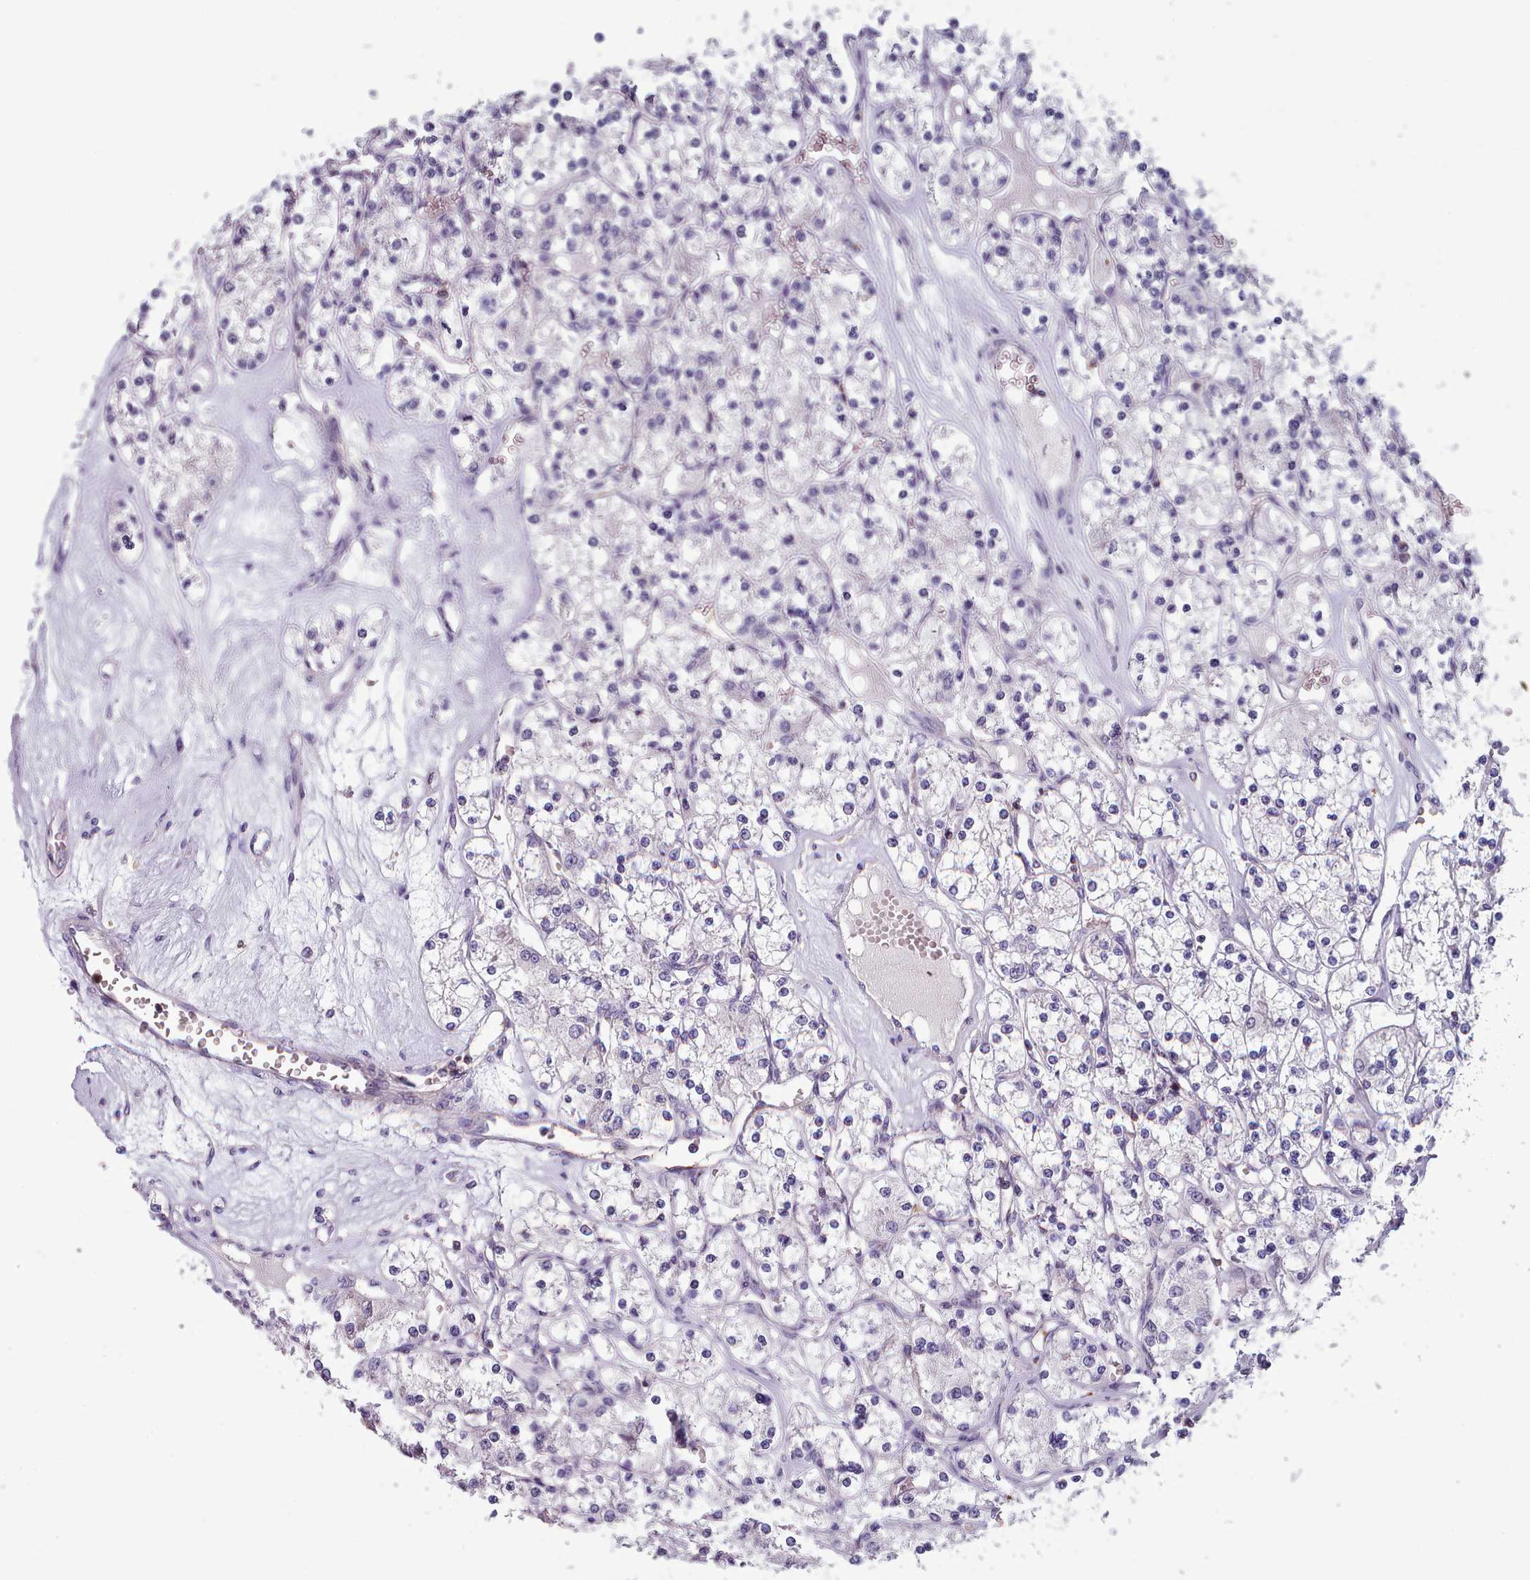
{"staining": {"intensity": "negative", "quantity": "none", "location": "none"}, "tissue": "renal cancer", "cell_type": "Tumor cells", "image_type": "cancer", "snomed": [{"axis": "morphology", "description": "Adenocarcinoma, NOS"}, {"axis": "topography", "description": "Kidney"}], "caption": "Immunohistochemistry of adenocarcinoma (renal) displays no positivity in tumor cells. (DAB IHC visualized using brightfield microscopy, high magnification).", "gene": "RAC2", "patient": {"sex": "female", "age": 59}}